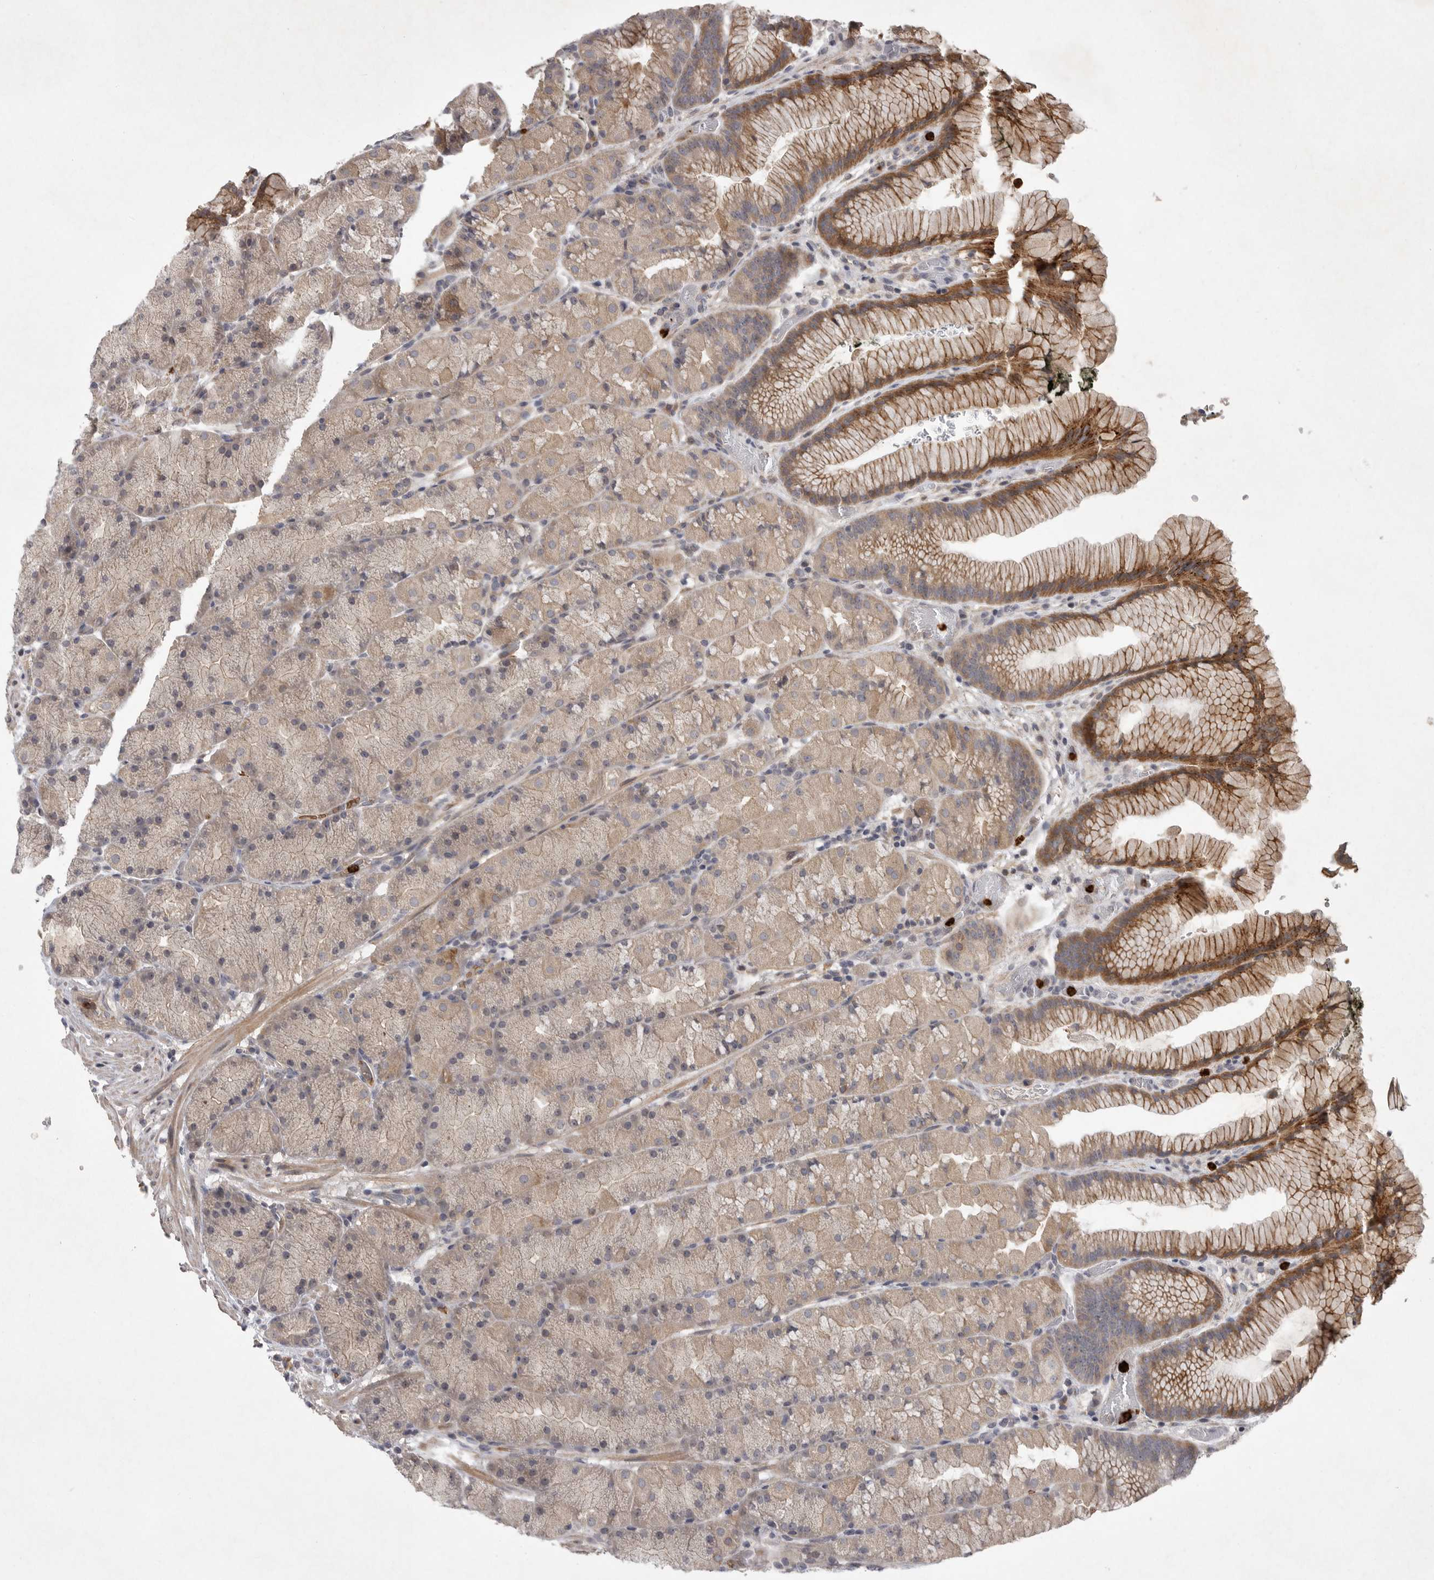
{"staining": {"intensity": "moderate", "quantity": "25%-75%", "location": "cytoplasmic/membranous"}, "tissue": "stomach", "cell_type": "Glandular cells", "image_type": "normal", "snomed": [{"axis": "morphology", "description": "Normal tissue, NOS"}, {"axis": "topography", "description": "Stomach, upper"}, {"axis": "topography", "description": "Stomach"}], "caption": "An immunohistochemistry (IHC) micrograph of benign tissue is shown. Protein staining in brown labels moderate cytoplasmic/membranous positivity in stomach within glandular cells.", "gene": "UBE3D", "patient": {"sex": "male", "age": 48}}